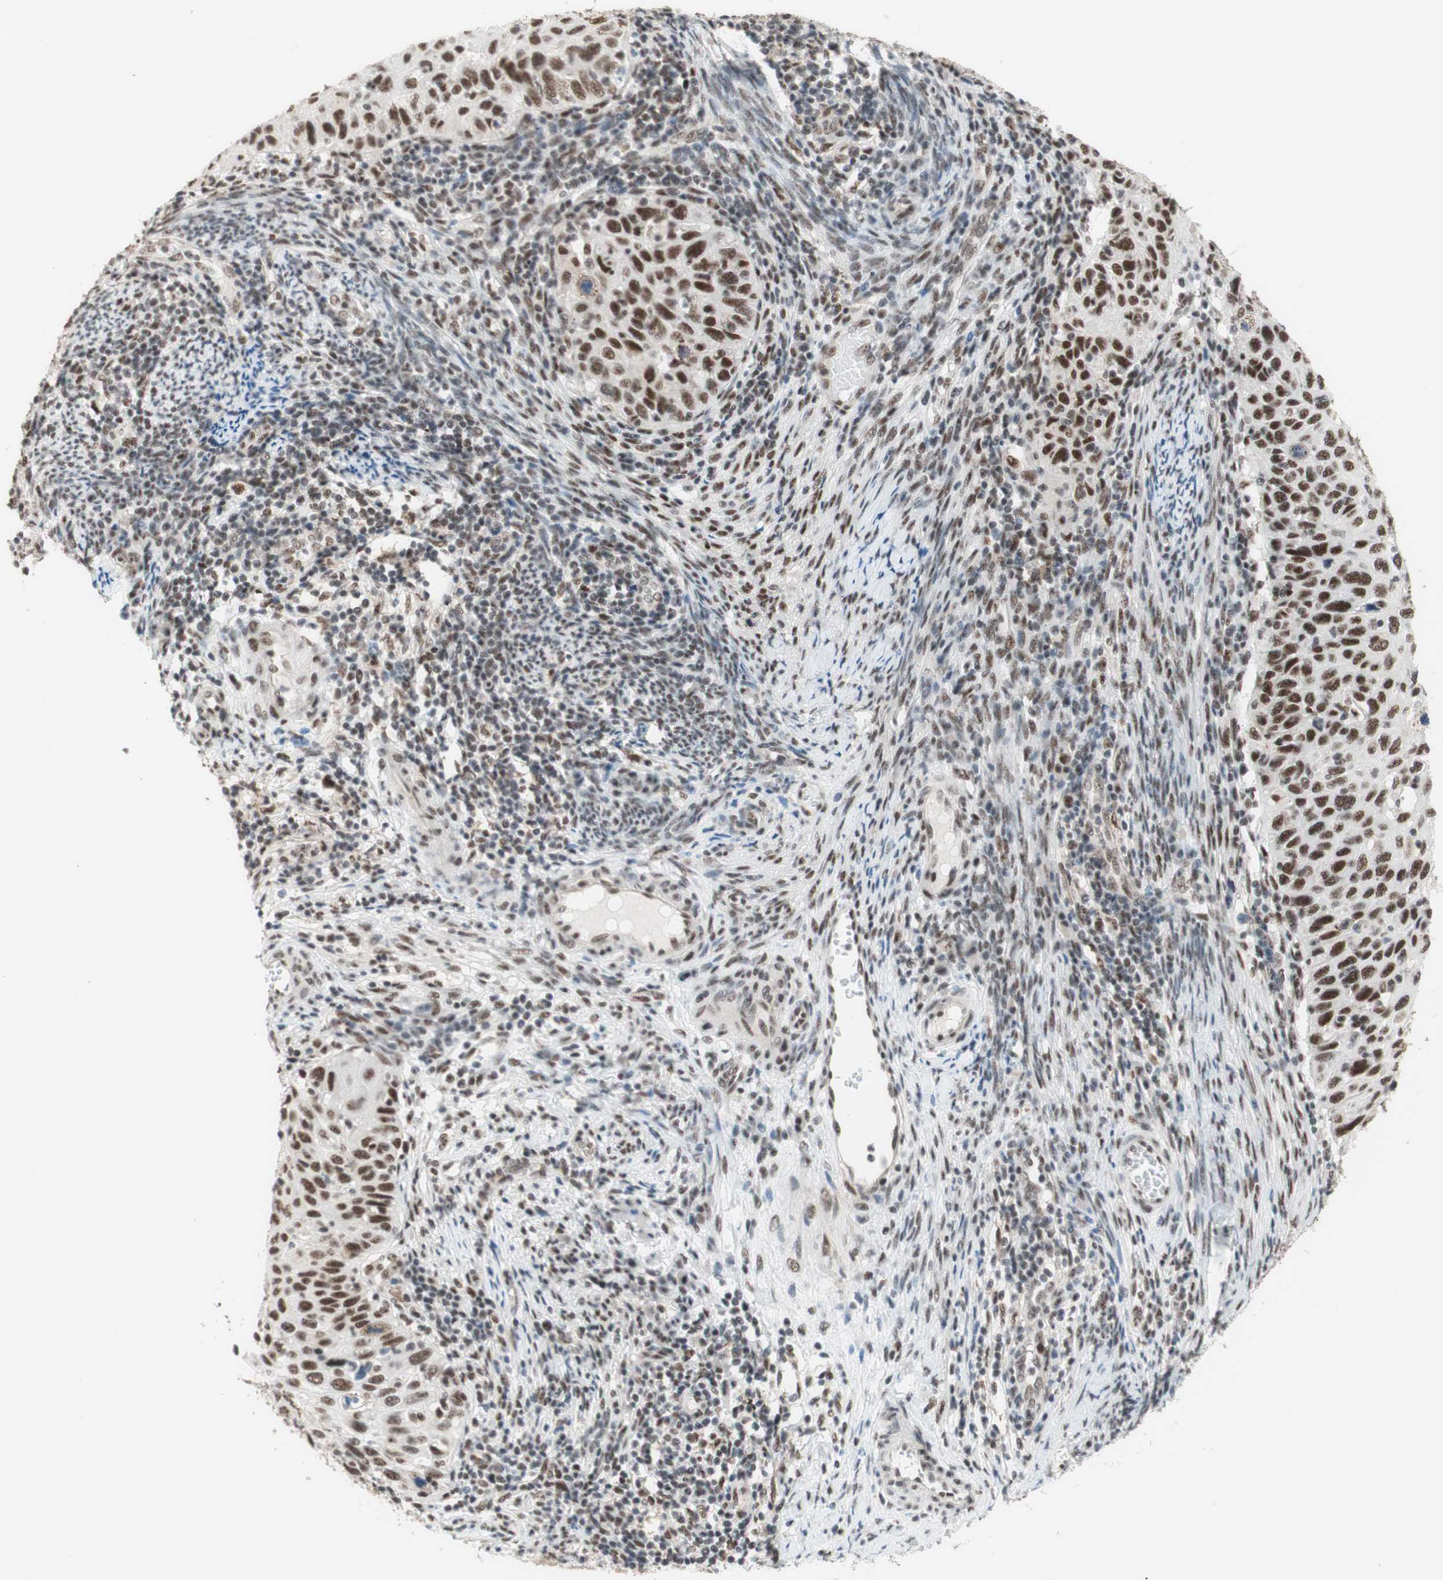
{"staining": {"intensity": "strong", "quantity": ">75%", "location": "nuclear"}, "tissue": "cervical cancer", "cell_type": "Tumor cells", "image_type": "cancer", "snomed": [{"axis": "morphology", "description": "Squamous cell carcinoma, NOS"}, {"axis": "topography", "description": "Cervix"}], "caption": "Human cervical cancer (squamous cell carcinoma) stained for a protein (brown) reveals strong nuclear positive expression in approximately >75% of tumor cells.", "gene": "PRPF19", "patient": {"sex": "female", "age": 70}}